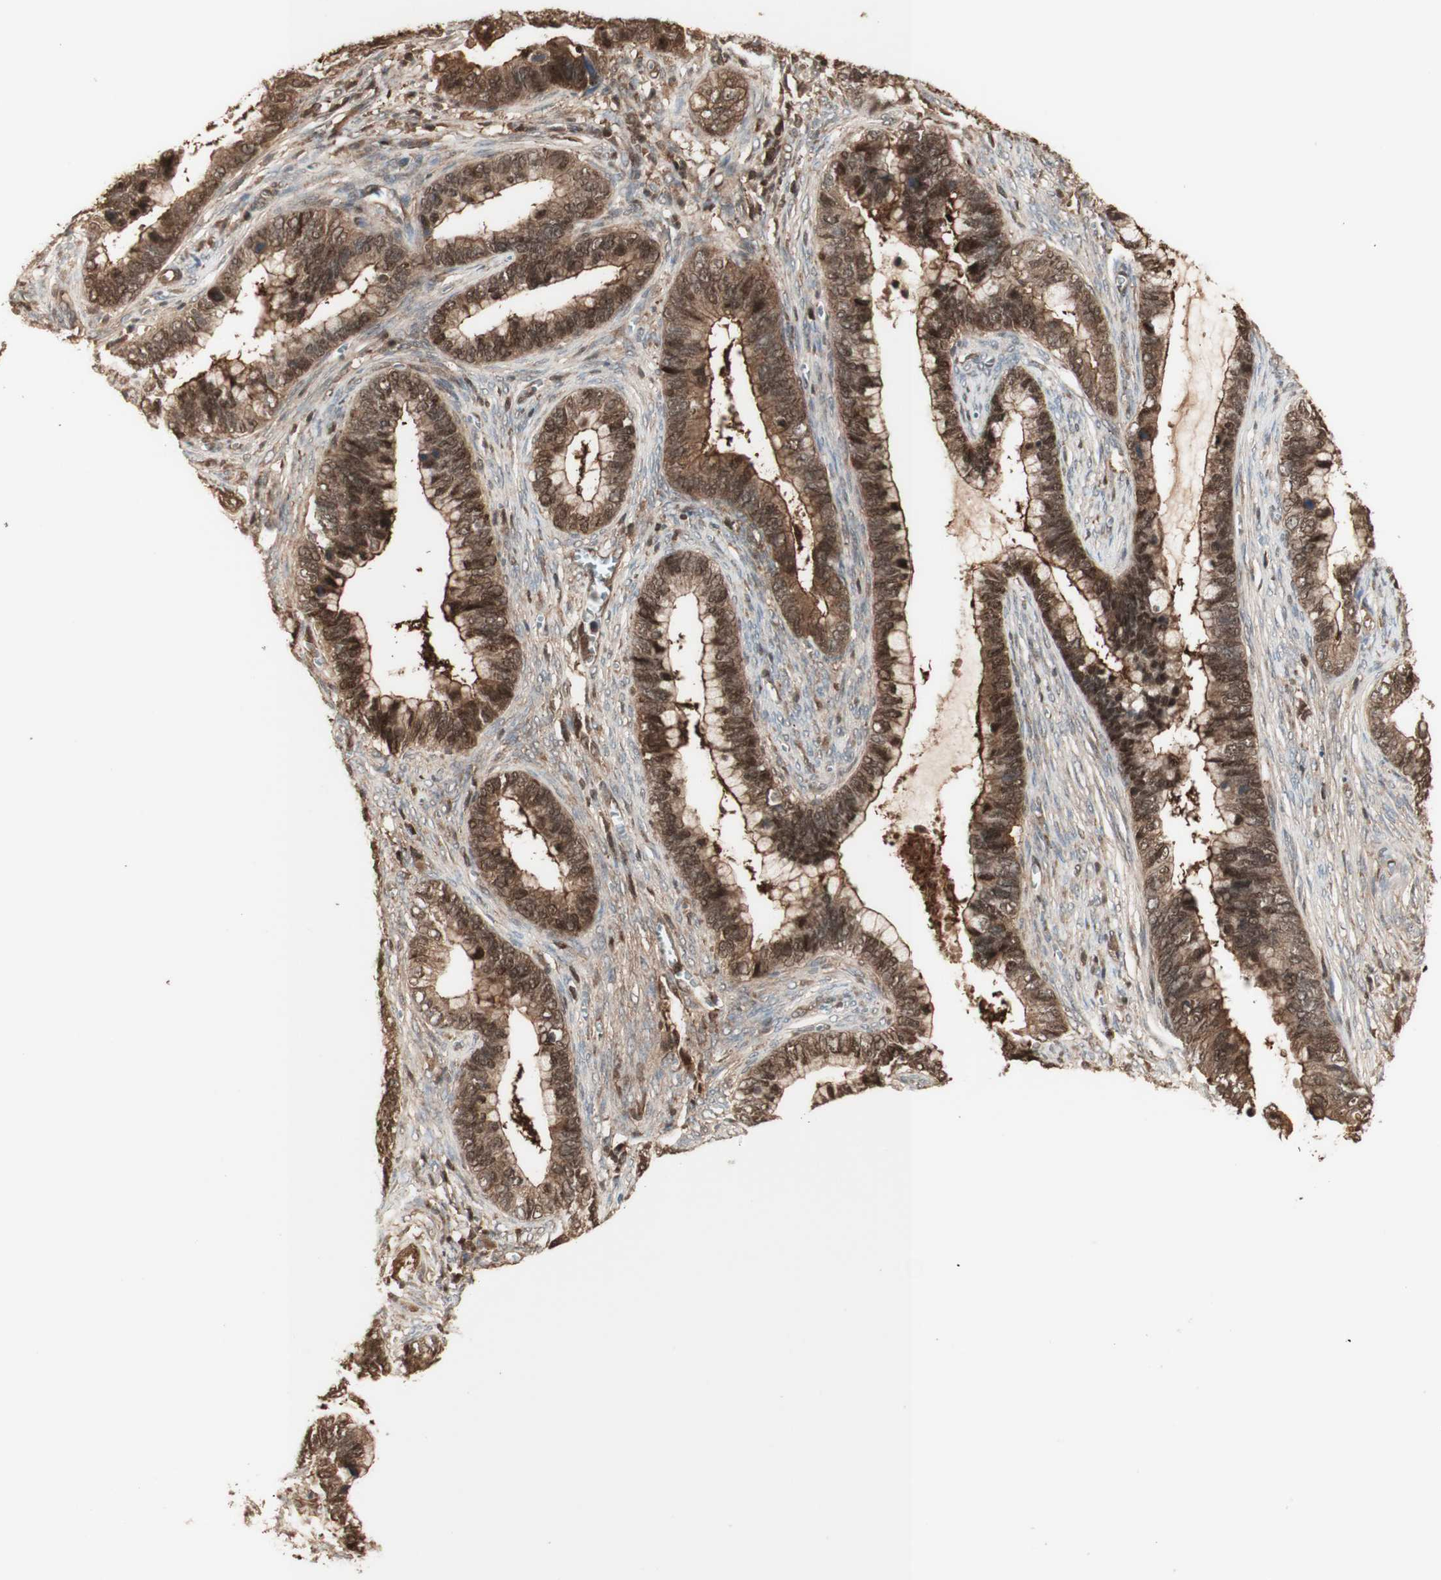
{"staining": {"intensity": "strong", "quantity": ">75%", "location": "cytoplasmic/membranous,nuclear"}, "tissue": "cervical cancer", "cell_type": "Tumor cells", "image_type": "cancer", "snomed": [{"axis": "morphology", "description": "Adenocarcinoma, NOS"}, {"axis": "topography", "description": "Cervix"}], "caption": "A brown stain highlights strong cytoplasmic/membranous and nuclear expression of a protein in human cervical cancer (adenocarcinoma) tumor cells.", "gene": "YWHAB", "patient": {"sex": "female", "age": 44}}